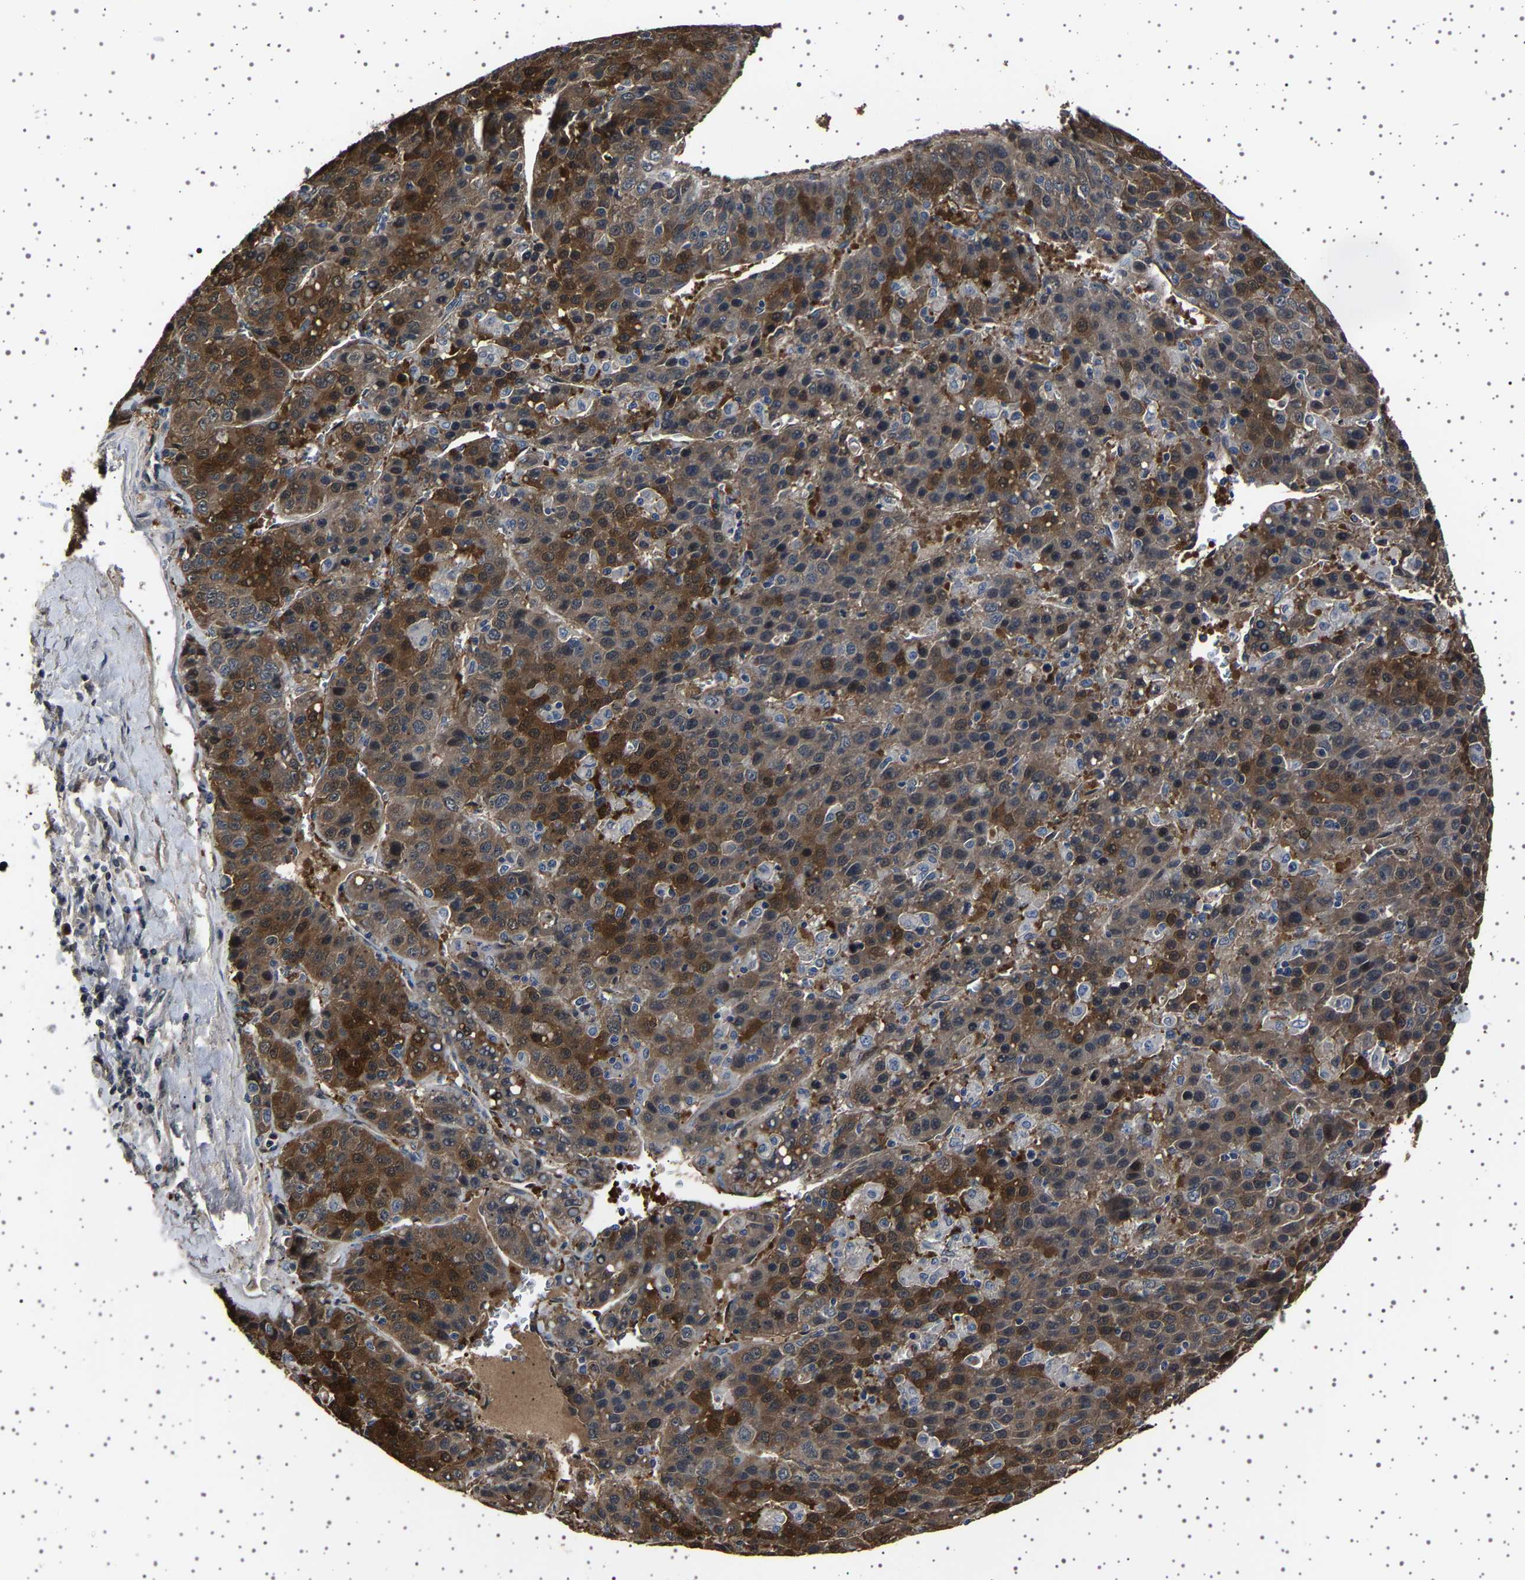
{"staining": {"intensity": "strong", "quantity": "25%-75%", "location": "cytoplasmic/membranous"}, "tissue": "liver cancer", "cell_type": "Tumor cells", "image_type": "cancer", "snomed": [{"axis": "morphology", "description": "Carcinoma, Hepatocellular, NOS"}, {"axis": "topography", "description": "Liver"}], "caption": "Liver cancer tissue reveals strong cytoplasmic/membranous positivity in approximately 25%-75% of tumor cells, visualized by immunohistochemistry.", "gene": "IL10RB", "patient": {"sex": "female", "age": 53}}